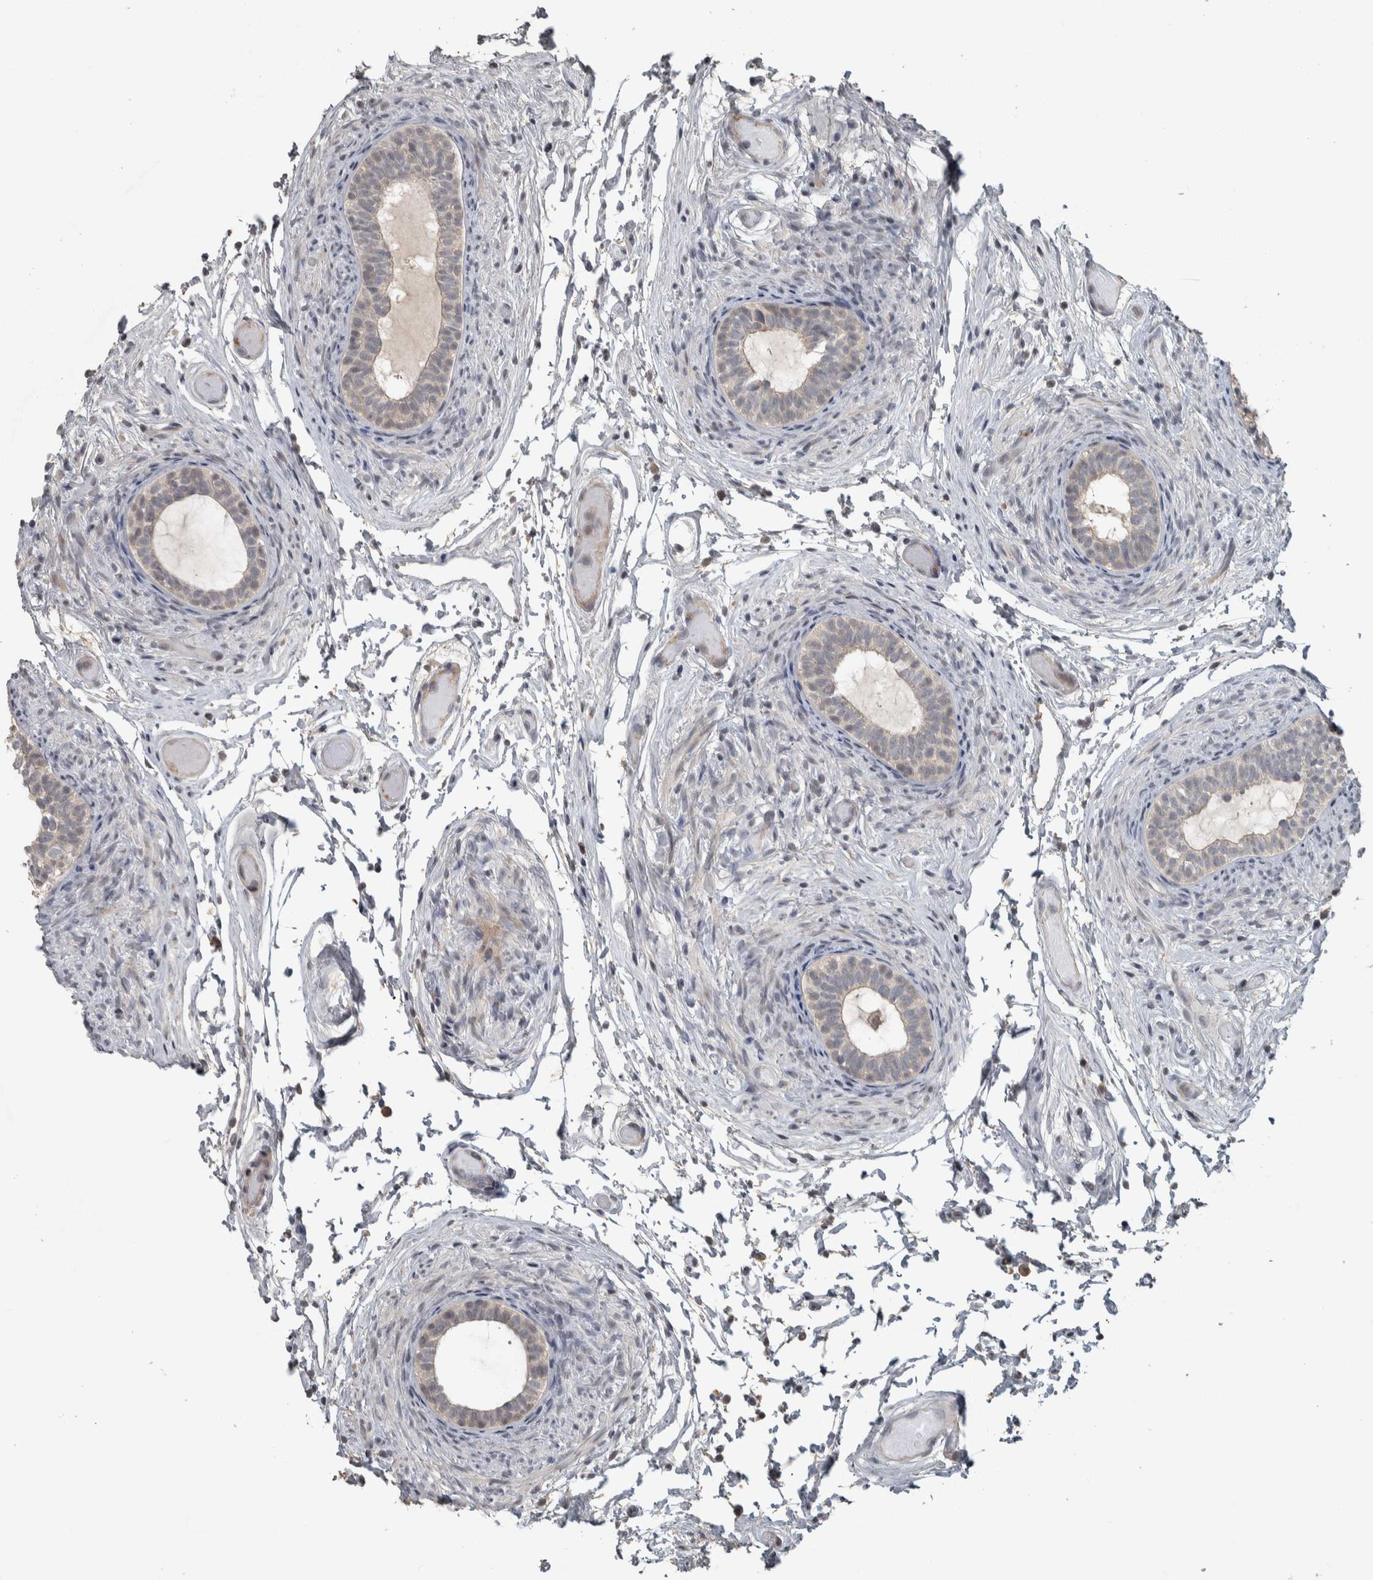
{"staining": {"intensity": "moderate", "quantity": "<25%", "location": "cytoplasmic/membranous,nuclear"}, "tissue": "epididymis", "cell_type": "Glandular cells", "image_type": "normal", "snomed": [{"axis": "morphology", "description": "Normal tissue, NOS"}, {"axis": "topography", "description": "Epididymis"}], "caption": "This histopathology image displays normal epididymis stained with IHC to label a protein in brown. The cytoplasmic/membranous,nuclear of glandular cells show moderate positivity for the protein. Nuclei are counter-stained blue.", "gene": "ERAL1", "patient": {"sex": "male", "age": 5}}